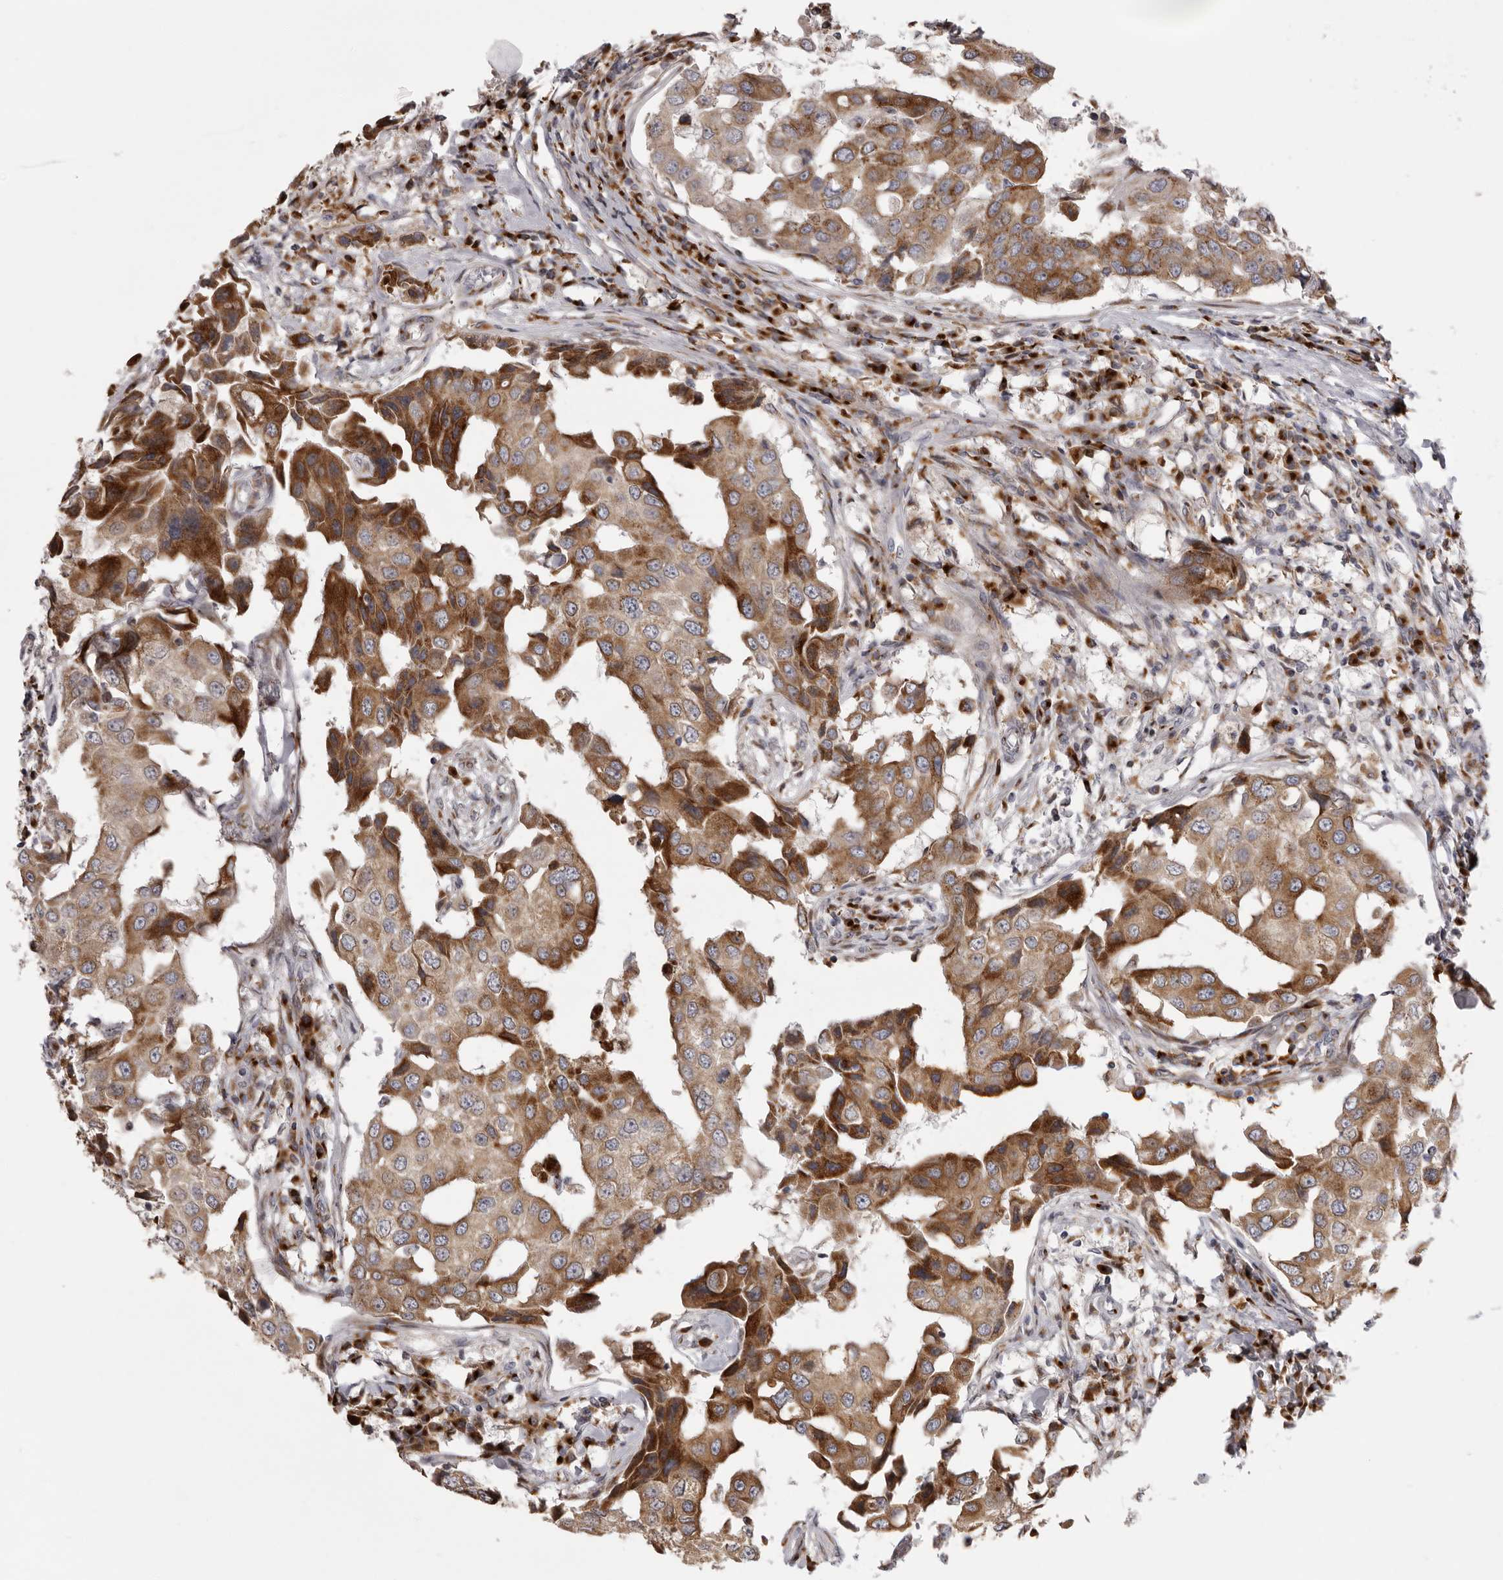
{"staining": {"intensity": "moderate", "quantity": ">75%", "location": "cytoplasmic/membranous"}, "tissue": "breast cancer", "cell_type": "Tumor cells", "image_type": "cancer", "snomed": [{"axis": "morphology", "description": "Duct carcinoma"}, {"axis": "topography", "description": "Breast"}], "caption": "IHC image of neoplastic tissue: breast cancer (invasive ductal carcinoma) stained using IHC shows medium levels of moderate protein expression localized specifically in the cytoplasmic/membranous of tumor cells, appearing as a cytoplasmic/membranous brown color.", "gene": "WDR47", "patient": {"sex": "female", "age": 27}}